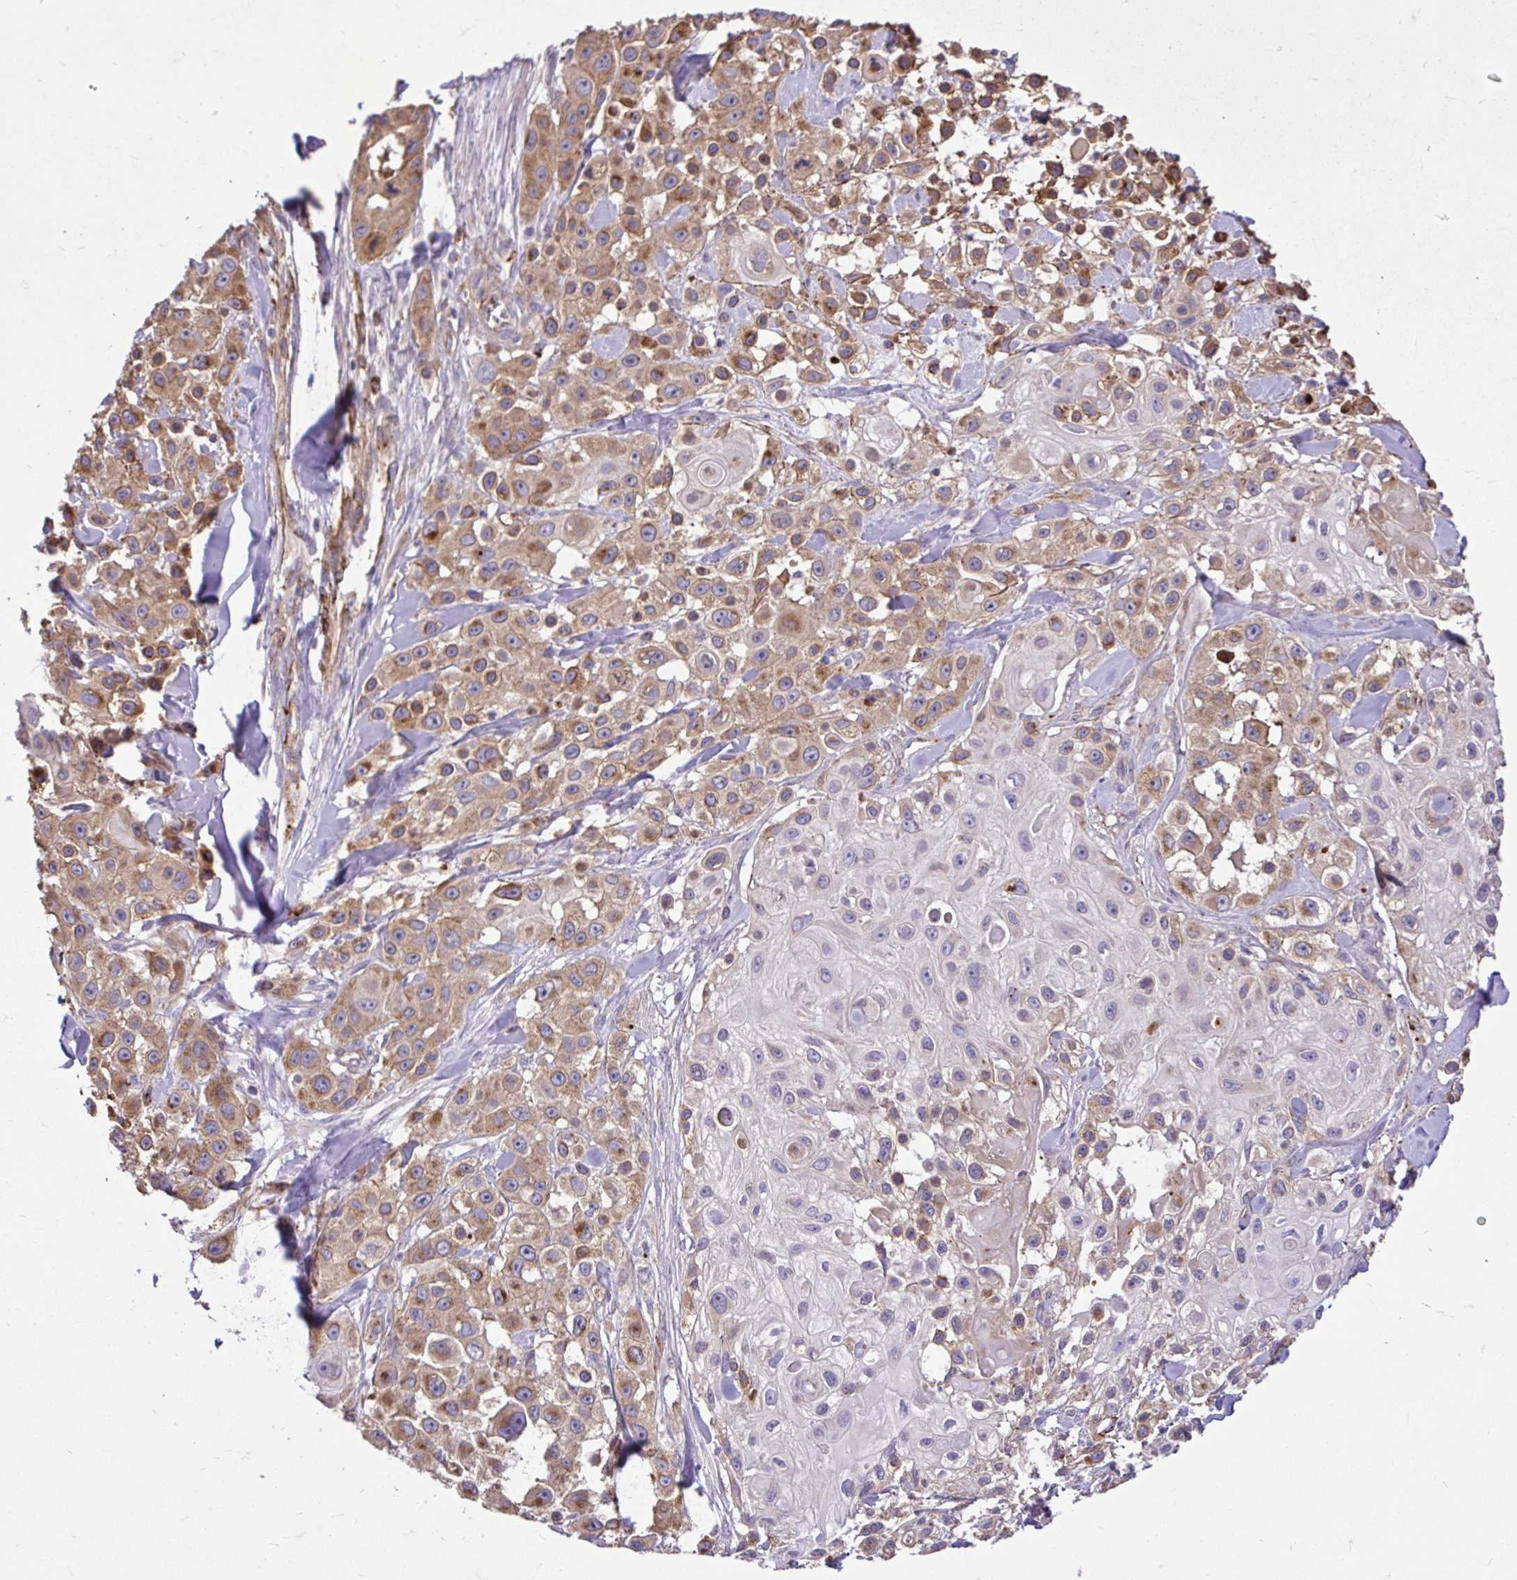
{"staining": {"intensity": "moderate", "quantity": "25%-75%", "location": "cytoplasmic/membranous"}, "tissue": "skin cancer", "cell_type": "Tumor cells", "image_type": "cancer", "snomed": [{"axis": "morphology", "description": "Squamous cell carcinoma, NOS"}, {"axis": "topography", "description": "Skin"}], "caption": "The micrograph exhibits a brown stain indicating the presence of a protein in the cytoplasmic/membranous of tumor cells in squamous cell carcinoma (skin). (DAB (3,3'-diaminobenzidine) IHC, brown staining for protein, blue staining for nuclei).", "gene": "PTPRK", "patient": {"sex": "male", "age": 63}}